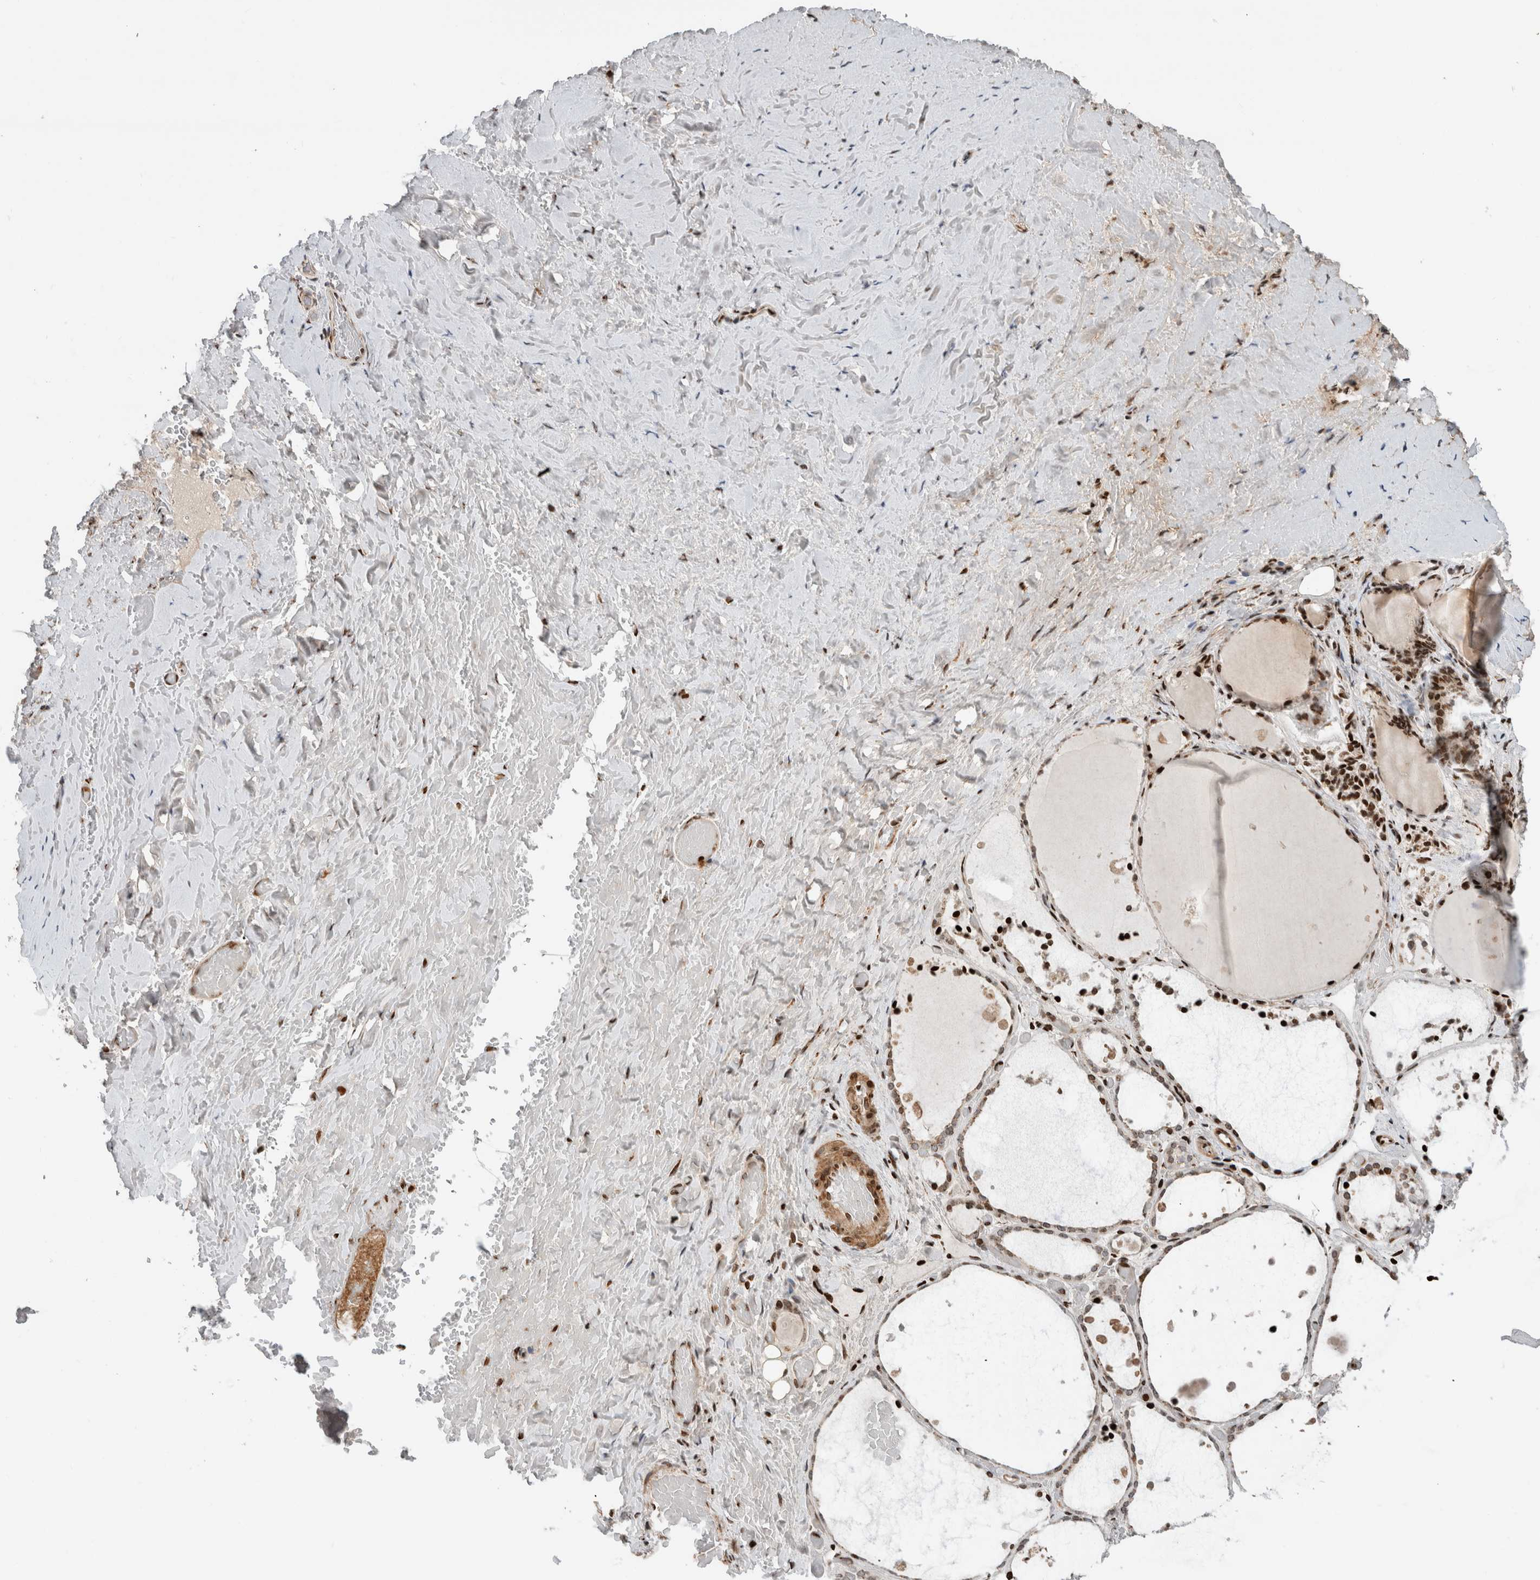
{"staining": {"intensity": "moderate", "quantity": ">75%", "location": "nuclear"}, "tissue": "thyroid gland", "cell_type": "Glandular cells", "image_type": "normal", "snomed": [{"axis": "morphology", "description": "Normal tissue, NOS"}, {"axis": "topography", "description": "Thyroid gland"}], "caption": "This micrograph demonstrates immunohistochemistry (IHC) staining of benign human thyroid gland, with medium moderate nuclear positivity in about >75% of glandular cells.", "gene": "GINS4", "patient": {"sex": "female", "age": 44}}